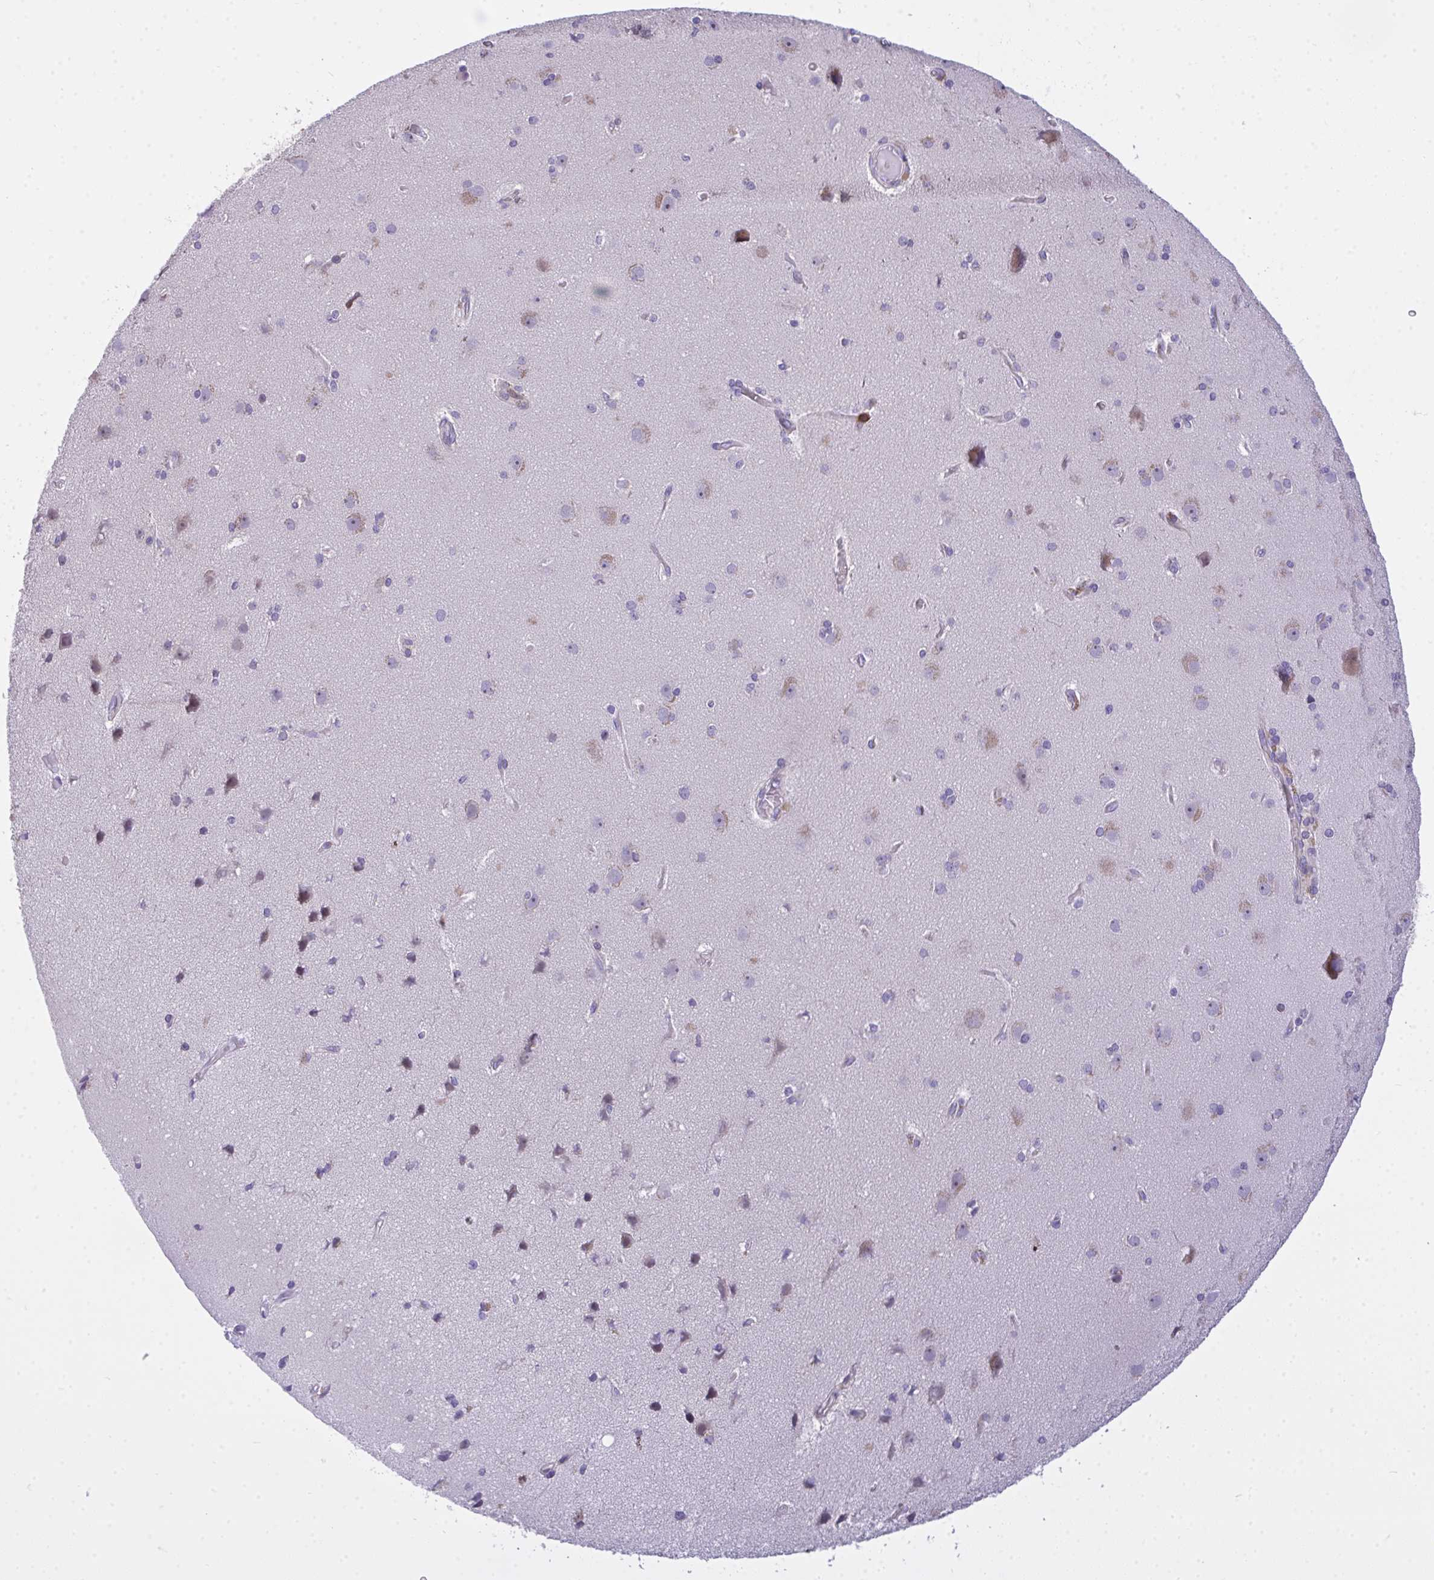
{"staining": {"intensity": "negative", "quantity": "none", "location": "none"}, "tissue": "cerebral cortex", "cell_type": "Endothelial cells", "image_type": "normal", "snomed": [{"axis": "morphology", "description": "Normal tissue, NOS"}, {"axis": "morphology", "description": "Glioma, malignant, High grade"}, {"axis": "topography", "description": "Cerebral cortex"}], "caption": "An image of cerebral cortex stained for a protein exhibits no brown staining in endothelial cells. (Brightfield microscopy of DAB (3,3'-diaminobenzidine) immunohistochemistry (IHC) at high magnification).", "gene": "AP5M1", "patient": {"sex": "male", "age": 71}}